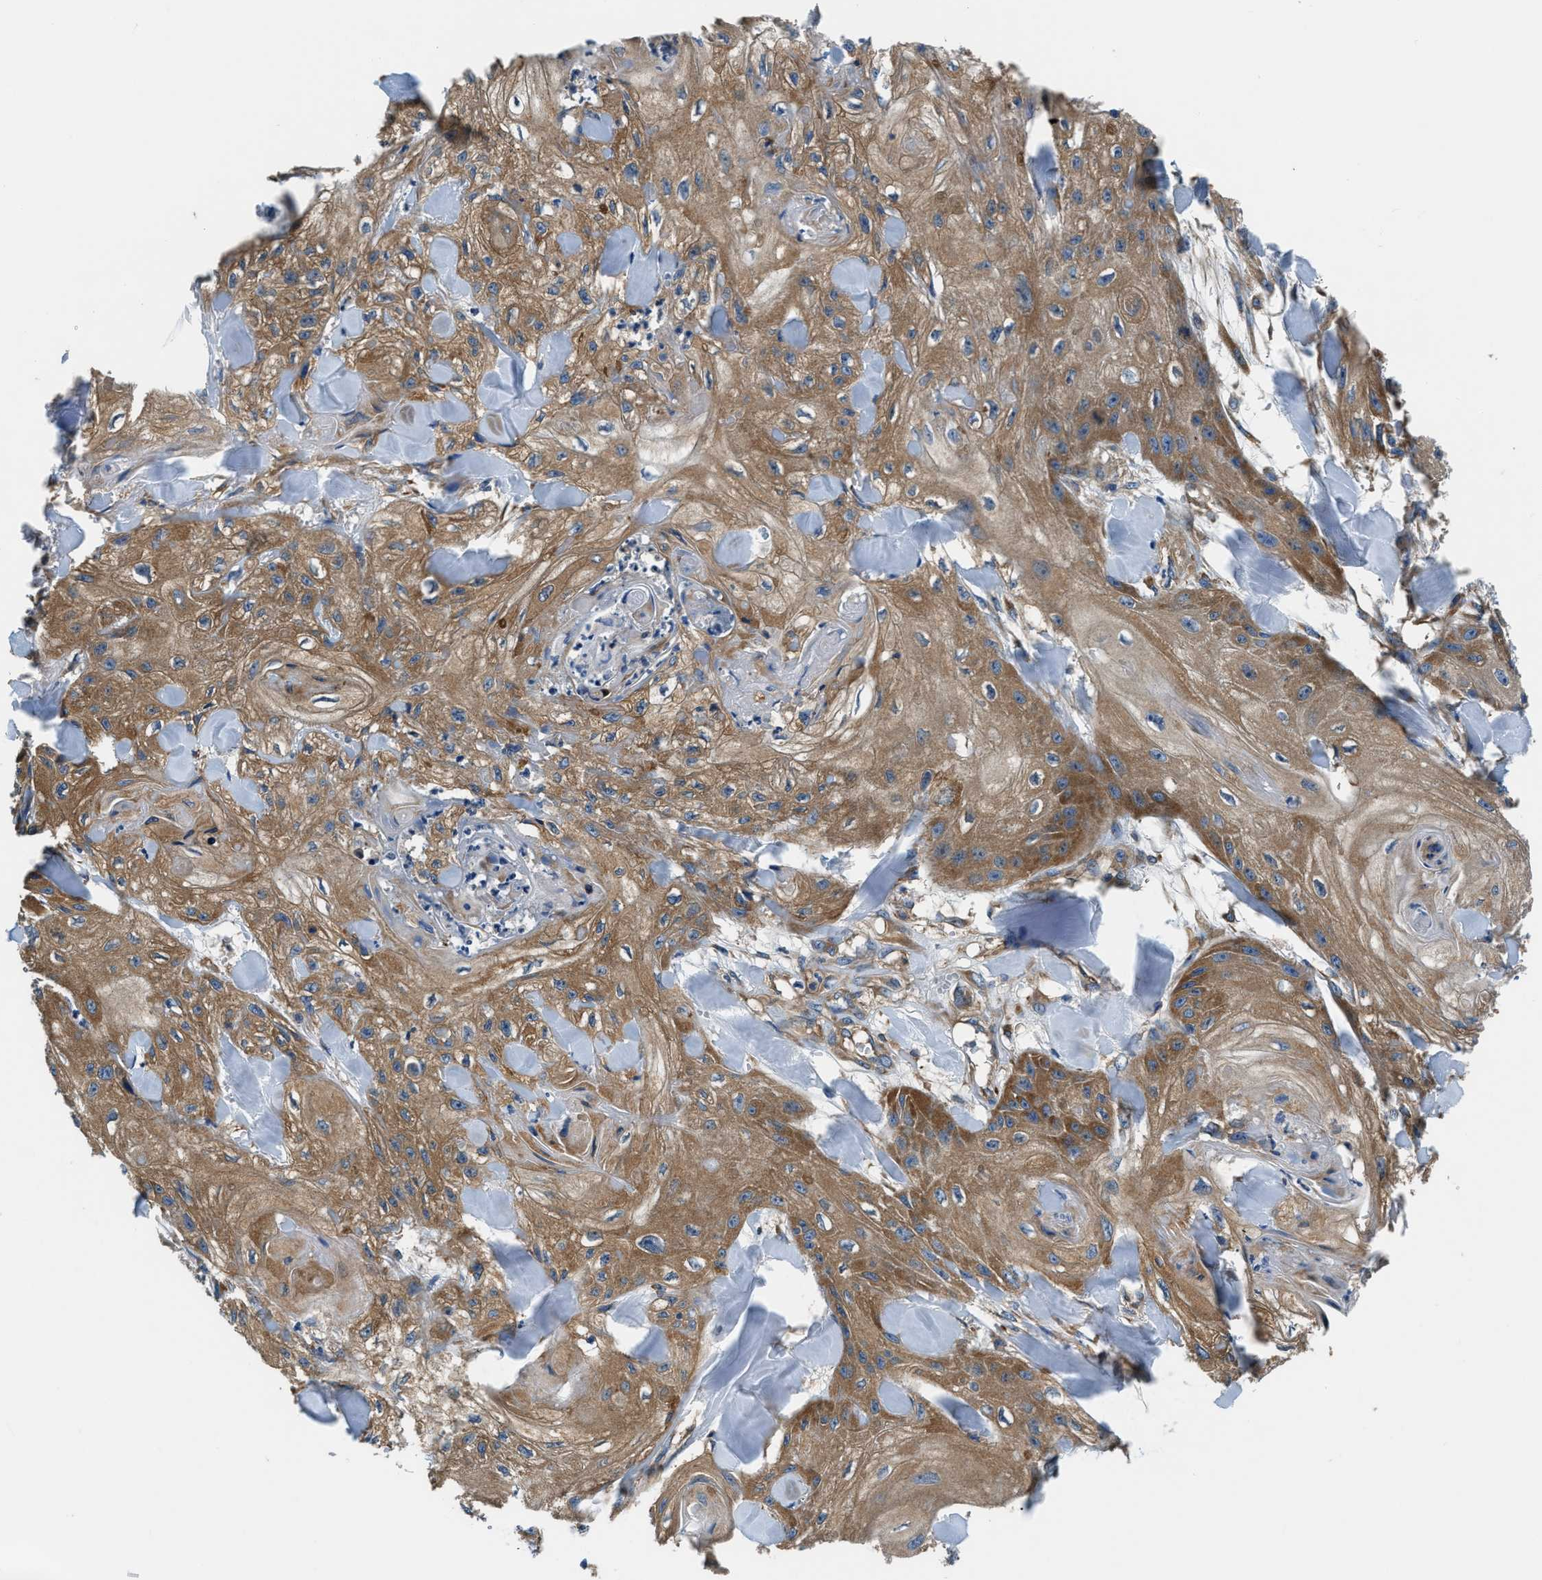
{"staining": {"intensity": "moderate", "quantity": ">75%", "location": "cytoplasmic/membranous"}, "tissue": "skin cancer", "cell_type": "Tumor cells", "image_type": "cancer", "snomed": [{"axis": "morphology", "description": "Squamous cell carcinoma, NOS"}, {"axis": "topography", "description": "Skin"}], "caption": "Tumor cells reveal medium levels of moderate cytoplasmic/membranous staining in approximately >75% of cells in human skin cancer (squamous cell carcinoma).", "gene": "EEA1", "patient": {"sex": "male", "age": 74}}